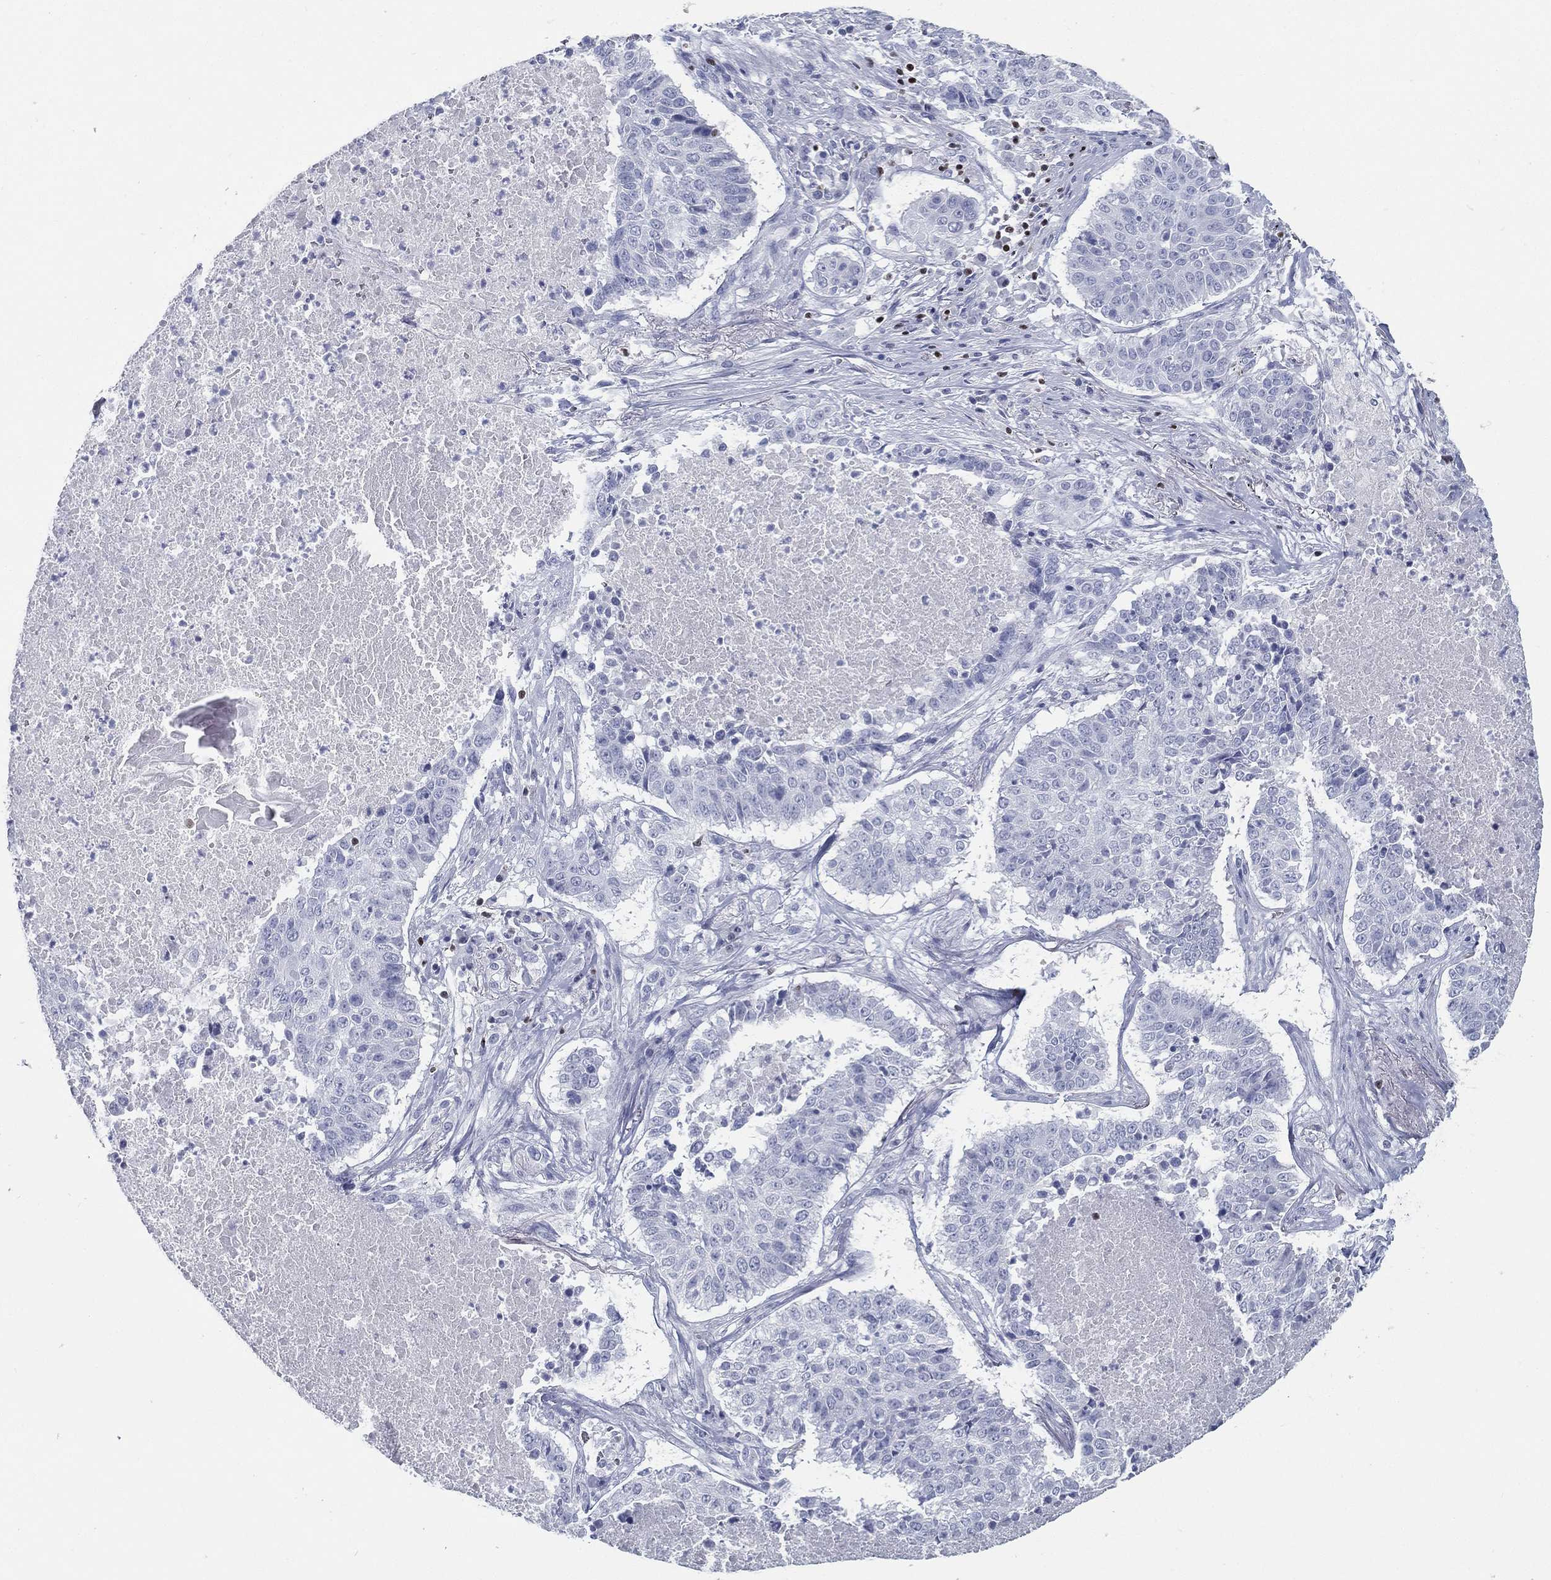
{"staining": {"intensity": "negative", "quantity": "none", "location": "none"}, "tissue": "lung cancer", "cell_type": "Tumor cells", "image_type": "cancer", "snomed": [{"axis": "morphology", "description": "Squamous cell carcinoma, NOS"}, {"axis": "topography", "description": "Lung"}], "caption": "Tumor cells show no significant protein staining in lung cancer.", "gene": "PYHIN1", "patient": {"sex": "male", "age": 64}}